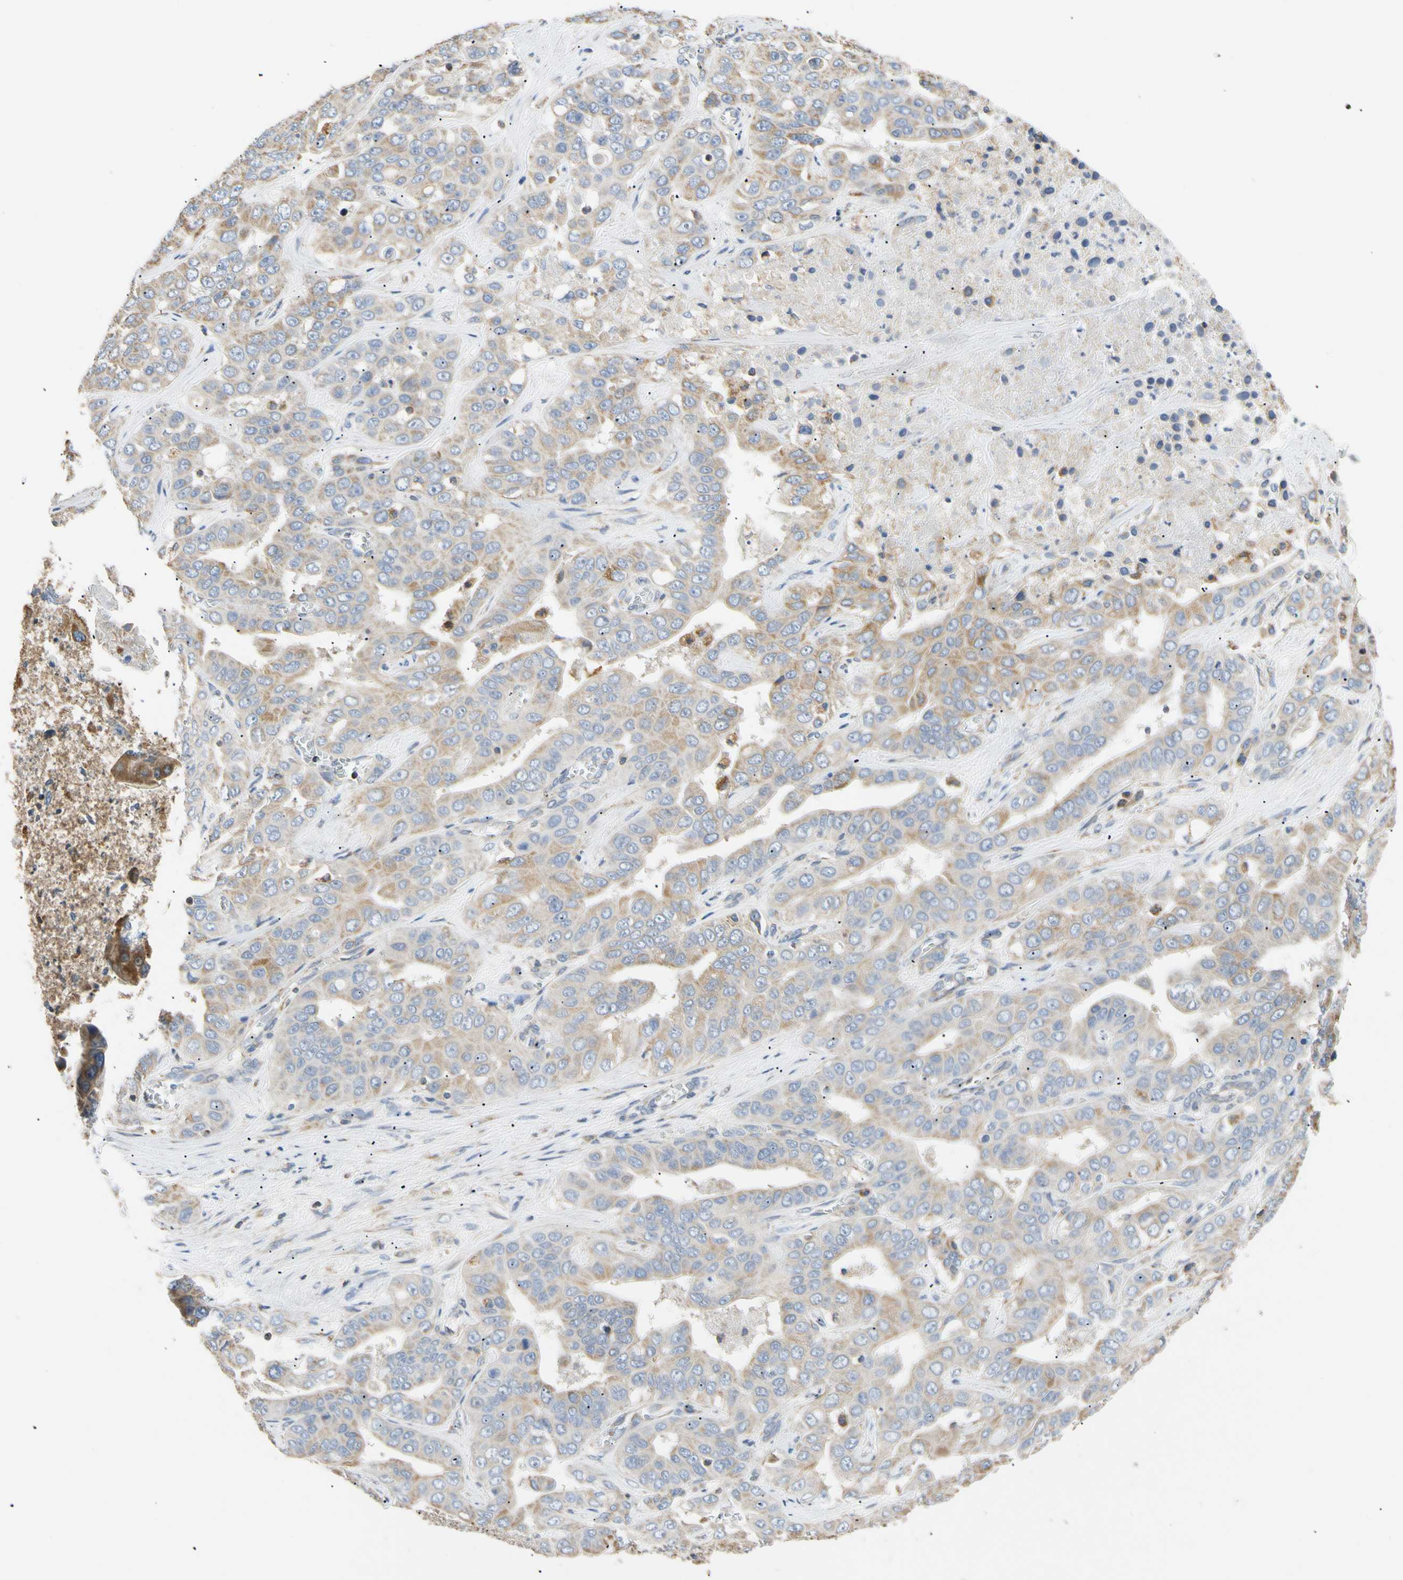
{"staining": {"intensity": "weak", "quantity": "25%-75%", "location": "cytoplasmic/membranous"}, "tissue": "liver cancer", "cell_type": "Tumor cells", "image_type": "cancer", "snomed": [{"axis": "morphology", "description": "Cholangiocarcinoma"}, {"axis": "topography", "description": "Liver"}], "caption": "This micrograph shows immunohistochemistry staining of human liver cholangiocarcinoma, with low weak cytoplasmic/membranous positivity in approximately 25%-75% of tumor cells.", "gene": "PLGRKT", "patient": {"sex": "female", "age": 52}}